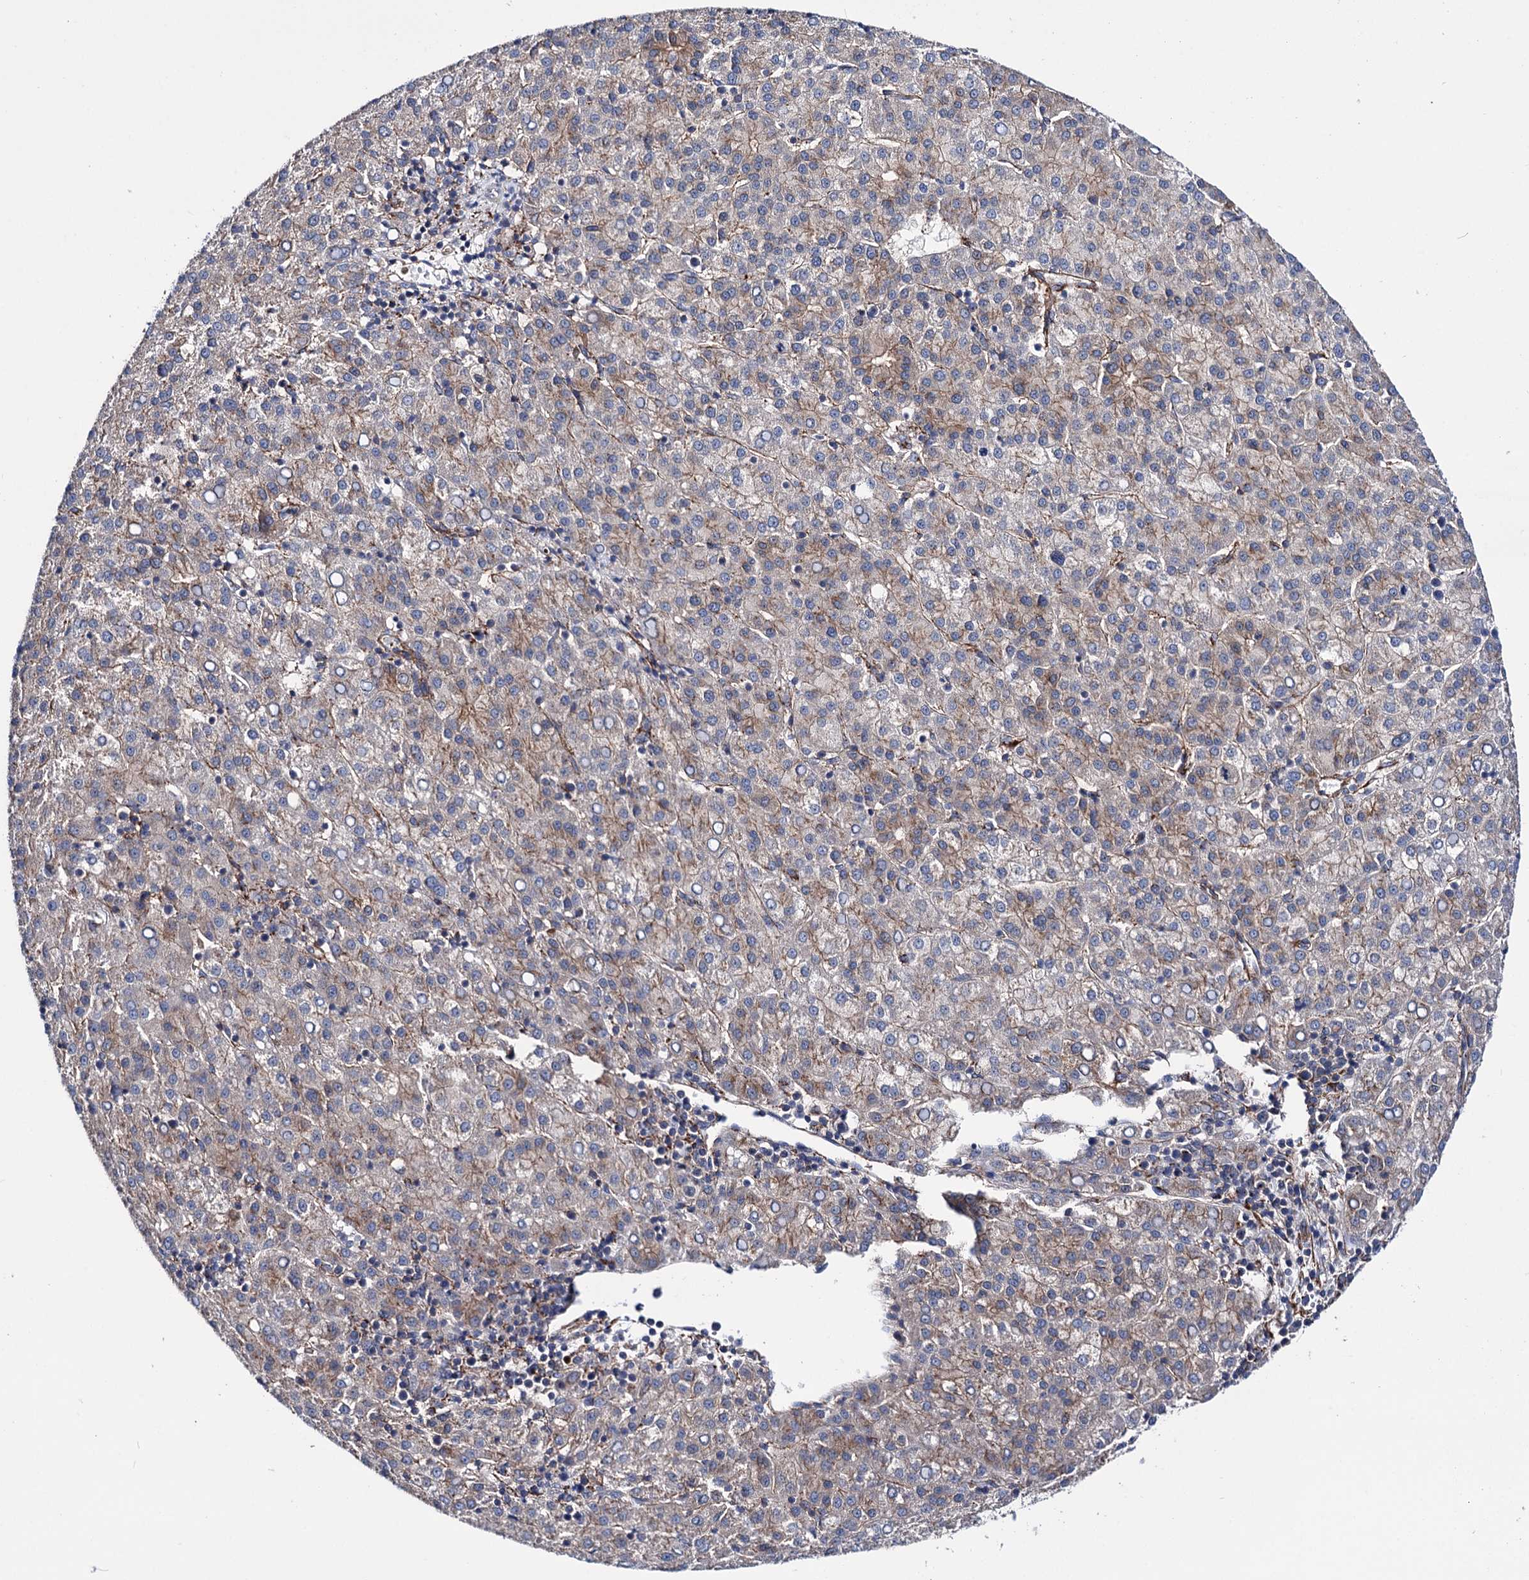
{"staining": {"intensity": "weak", "quantity": ">75%", "location": "cytoplasmic/membranous"}, "tissue": "liver cancer", "cell_type": "Tumor cells", "image_type": "cancer", "snomed": [{"axis": "morphology", "description": "Carcinoma, Hepatocellular, NOS"}, {"axis": "topography", "description": "Liver"}], "caption": "DAB immunohistochemical staining of human hepatocellular carcinoma (liver) exhibits weak cytoplasmic/membranous protein staining in approximately >75% of tumor cells. (Stains: DAB (3,3'-diaminobenzidine) in brown, nuclei in blue, Microscopy: brightfield microscopy at high magnification).", "gene": "DEF6", "patient": {"sex": "female", "age": 58}}